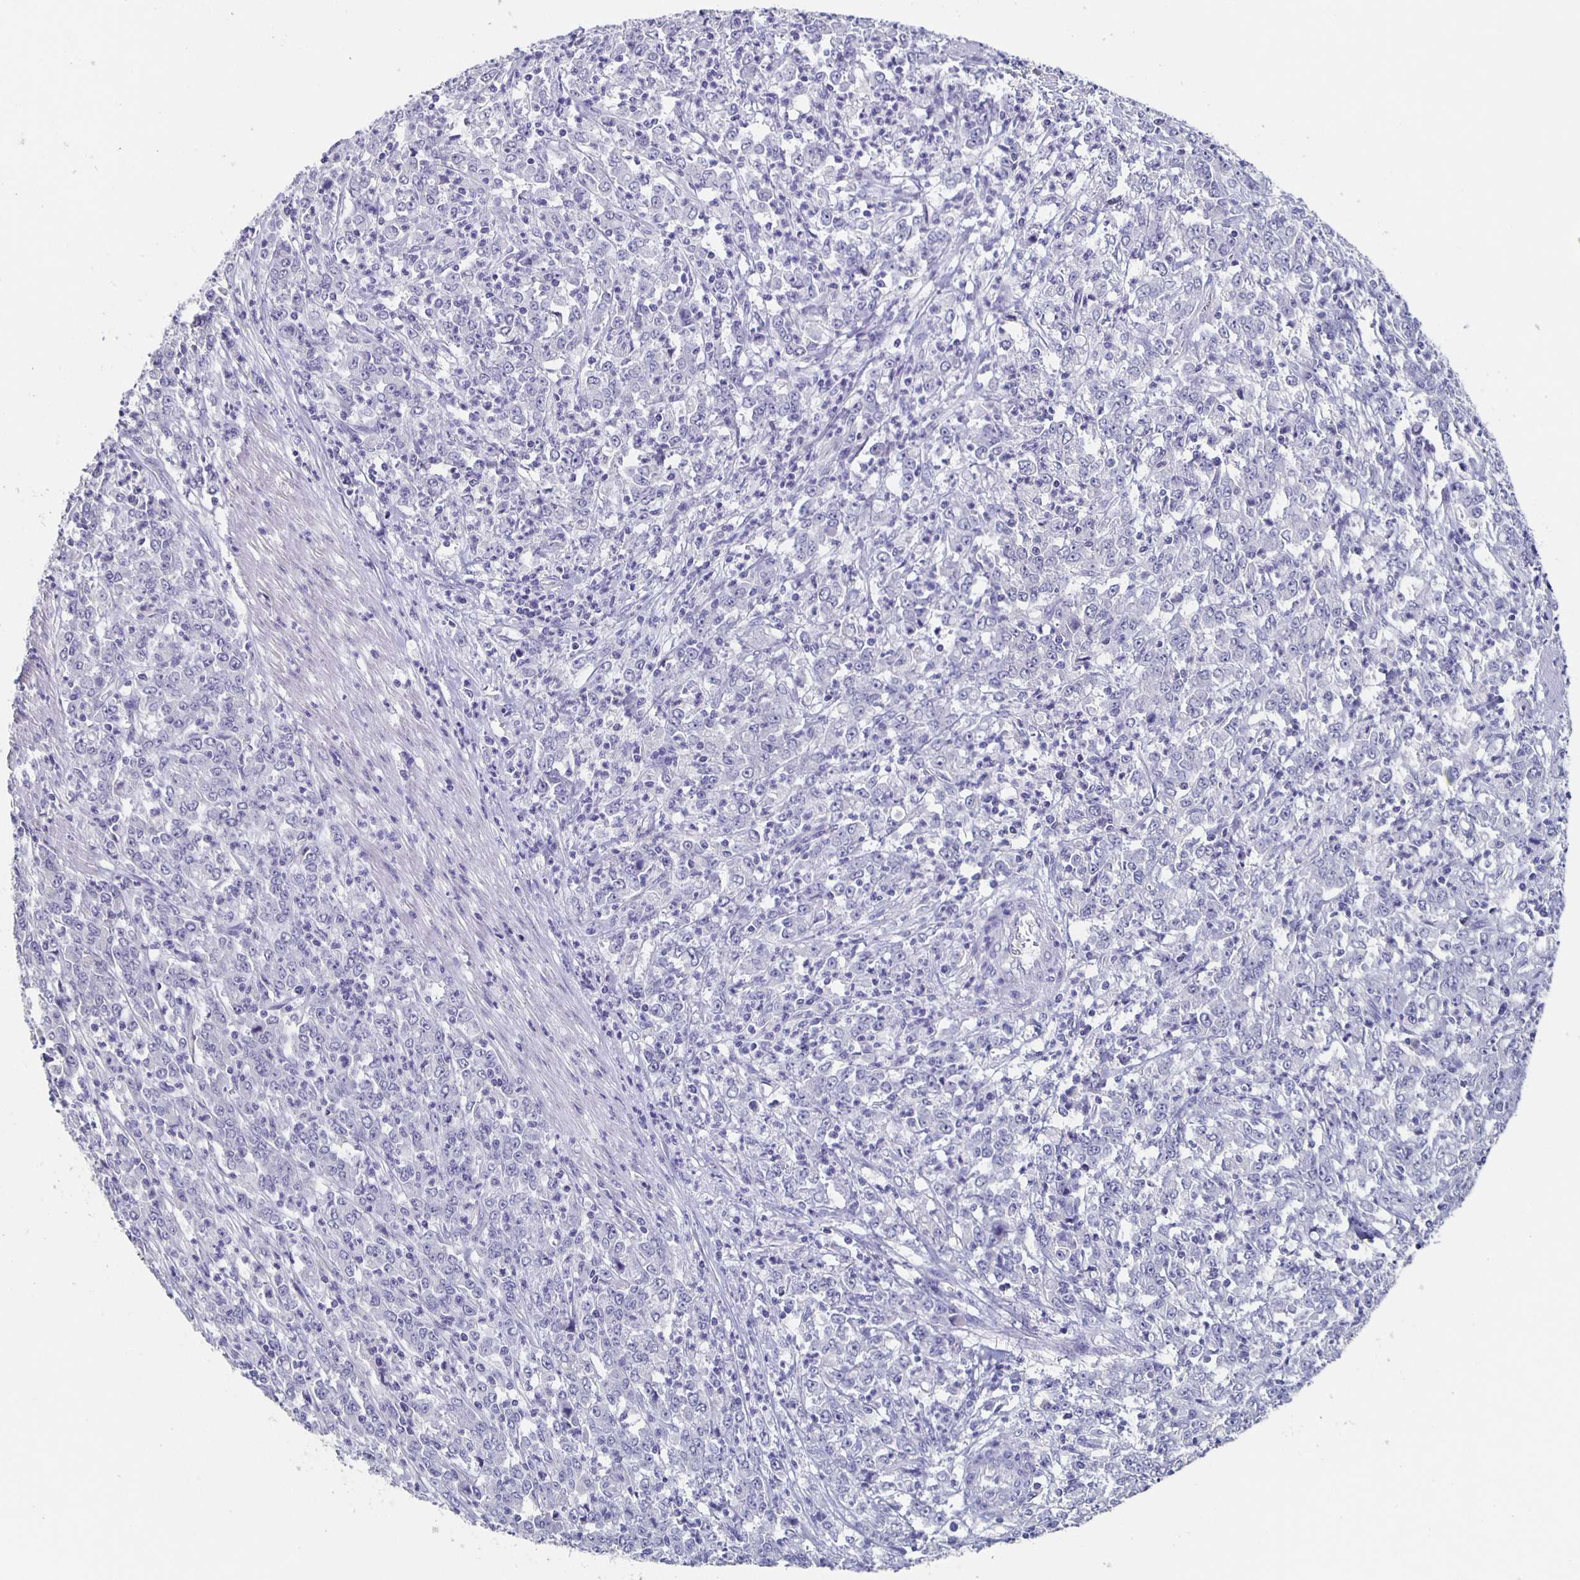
{"staining": {"intensity": "negative", "quantity": "none", "location": "none"}, "tissue": "stomach cancer", "cell_type": "Tumor cells", "image_type": "cancer", "snomed": [{"axis": "morphology", "description": "Adenocarcinoma, NOS"}, {"axis": "topography", "description": "Stomach, lower"}], "caption": "This is a photomicrograph of IHC staining of stomach cancer, which shows no positivity in tumor cells.", "gene": "CACNA2D2", "patient": {"sex": "female", "age": 71}}